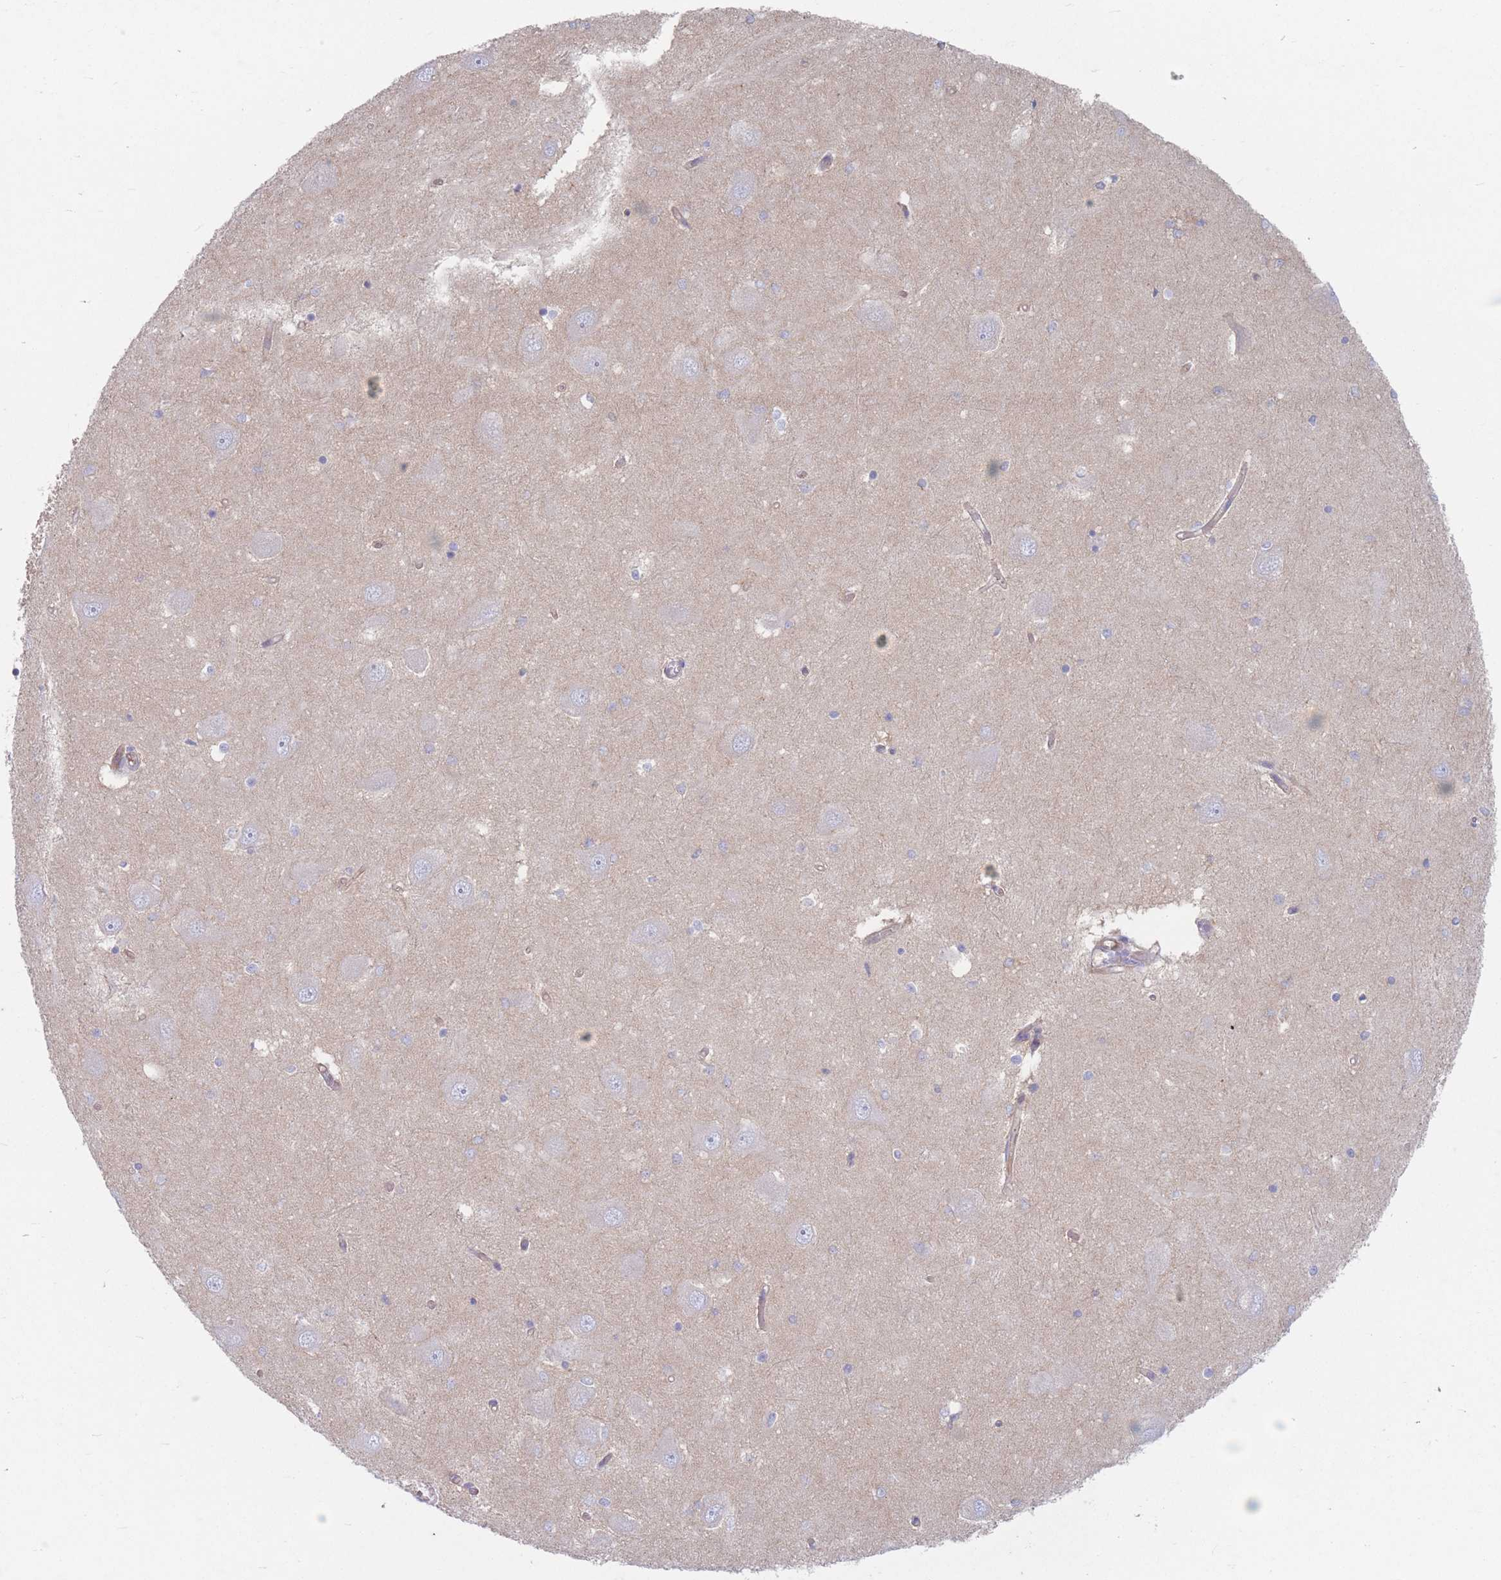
{"staining": {"intensity": "negative", "quantity": "none", "location": "none"}, "tissue": "hippocampus", "cell_type": "Glial cells", "image_type": "normal", "snomed": [{"axis": "morphology", "description": "Normal tissue, NOS"}, {"axis": "topography", "description": "Hippocampus"}], "caption": "Hippocampus stained for a protein using immunohistochemistry (IHC) shows no expression glial cells.", "gene": "PLPP1", "patient": {"sex": "male", "age": 45}}